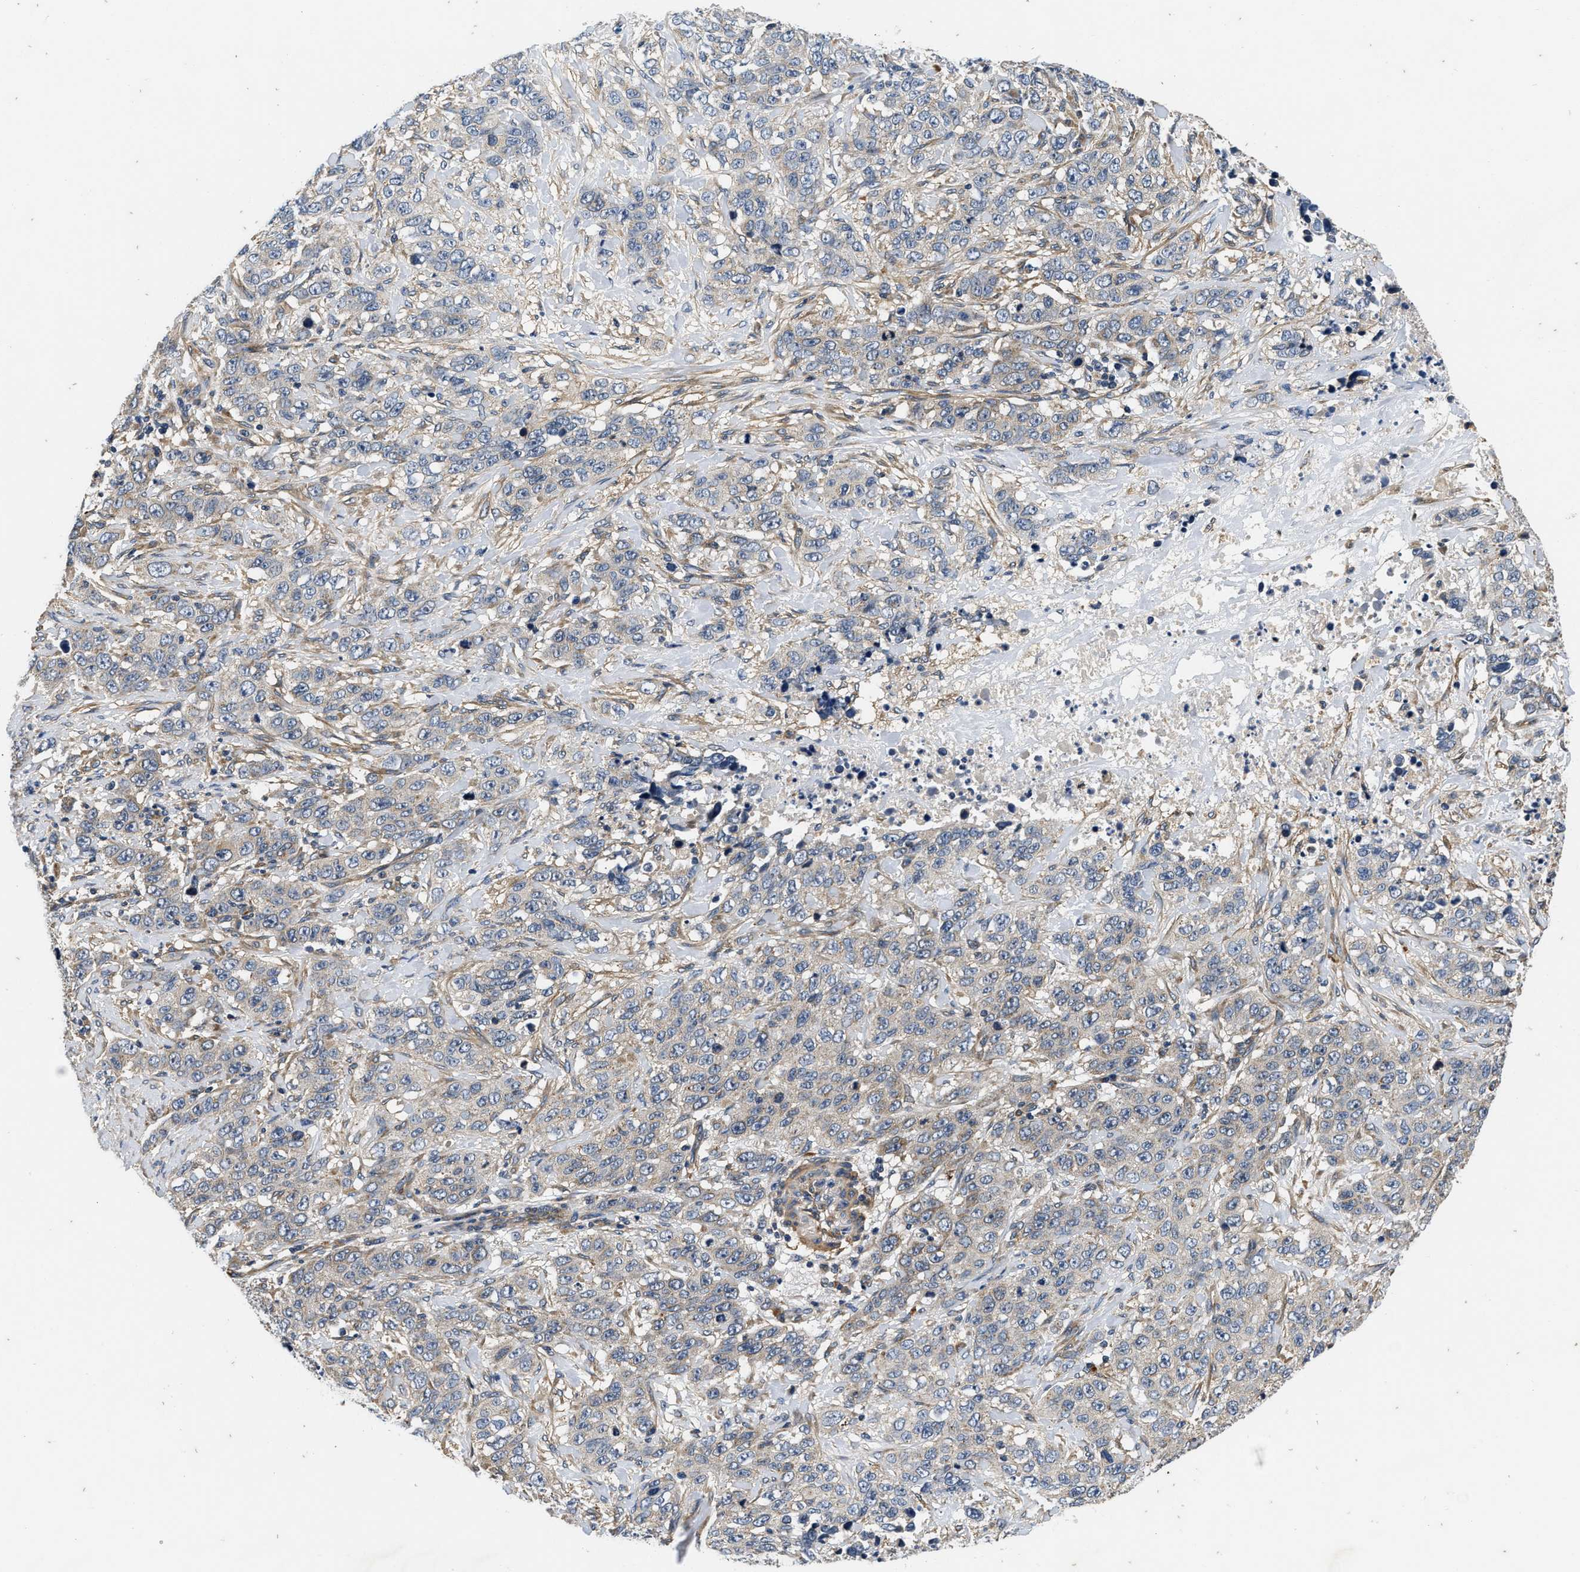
{"staining": {"intensity": "weak", "quantity": "25%-75%", "location": "cytoplasmic/membranous"}, "tissue": "stomach cancer", "cell_type": "Tumor cells", "image_type": "cancer", "snomed": [{"axis": "morphology", "description": "Adenocarcinoma, NOS"}, {"axis": "topography", "description": "Stomach"}], "caption": "Adenocarcinoma (stomach) stained for a protein (brown) demonstrates weak cytoplasmic/membranous positive positivity in about 25%-75% of tumor cells.", "gene": "NME6", "patient": {"sex": "male", "age": 48}}